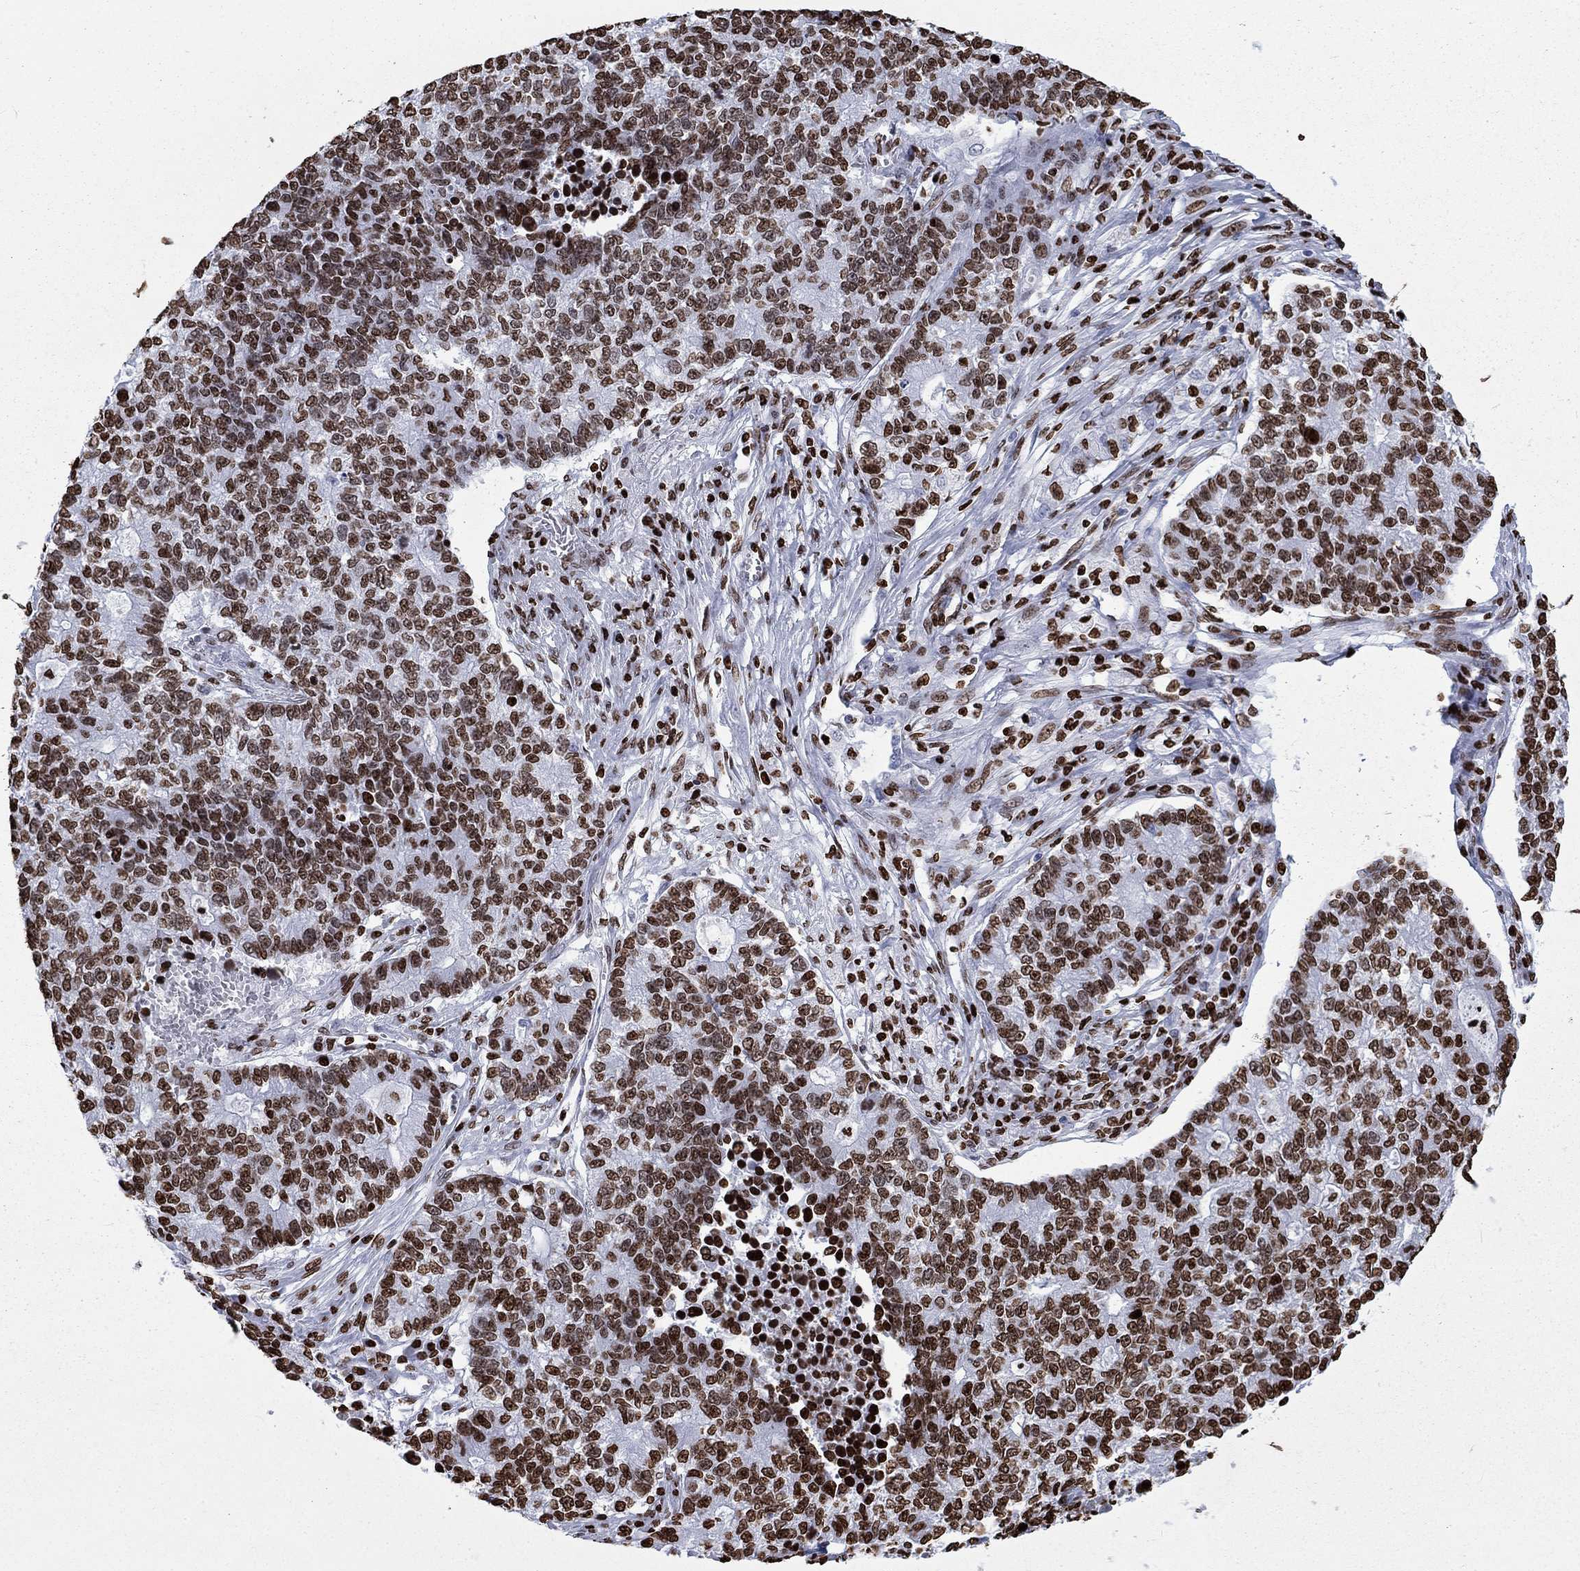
{"staining": {"intensity": "strong", "quantity": "25%-75%", "location": "nuclear"}, "tissue": "lung cancer", "cell_type": "Tumor cells", "image_type": "cancer", "snomed": [{"axis": "morphology", "description": "Adenocarcinoma, NOS"}, {"axis": "topography", "description": "Lung"}], "caption": "Immunohistochemical staining of lung adenocarcinoma exhibits high levels of strong nuclear protein expression in about 25%-75% of tumor cells.", "gene": "H1-5", "patient": {"sex": "male", "age": 57}}